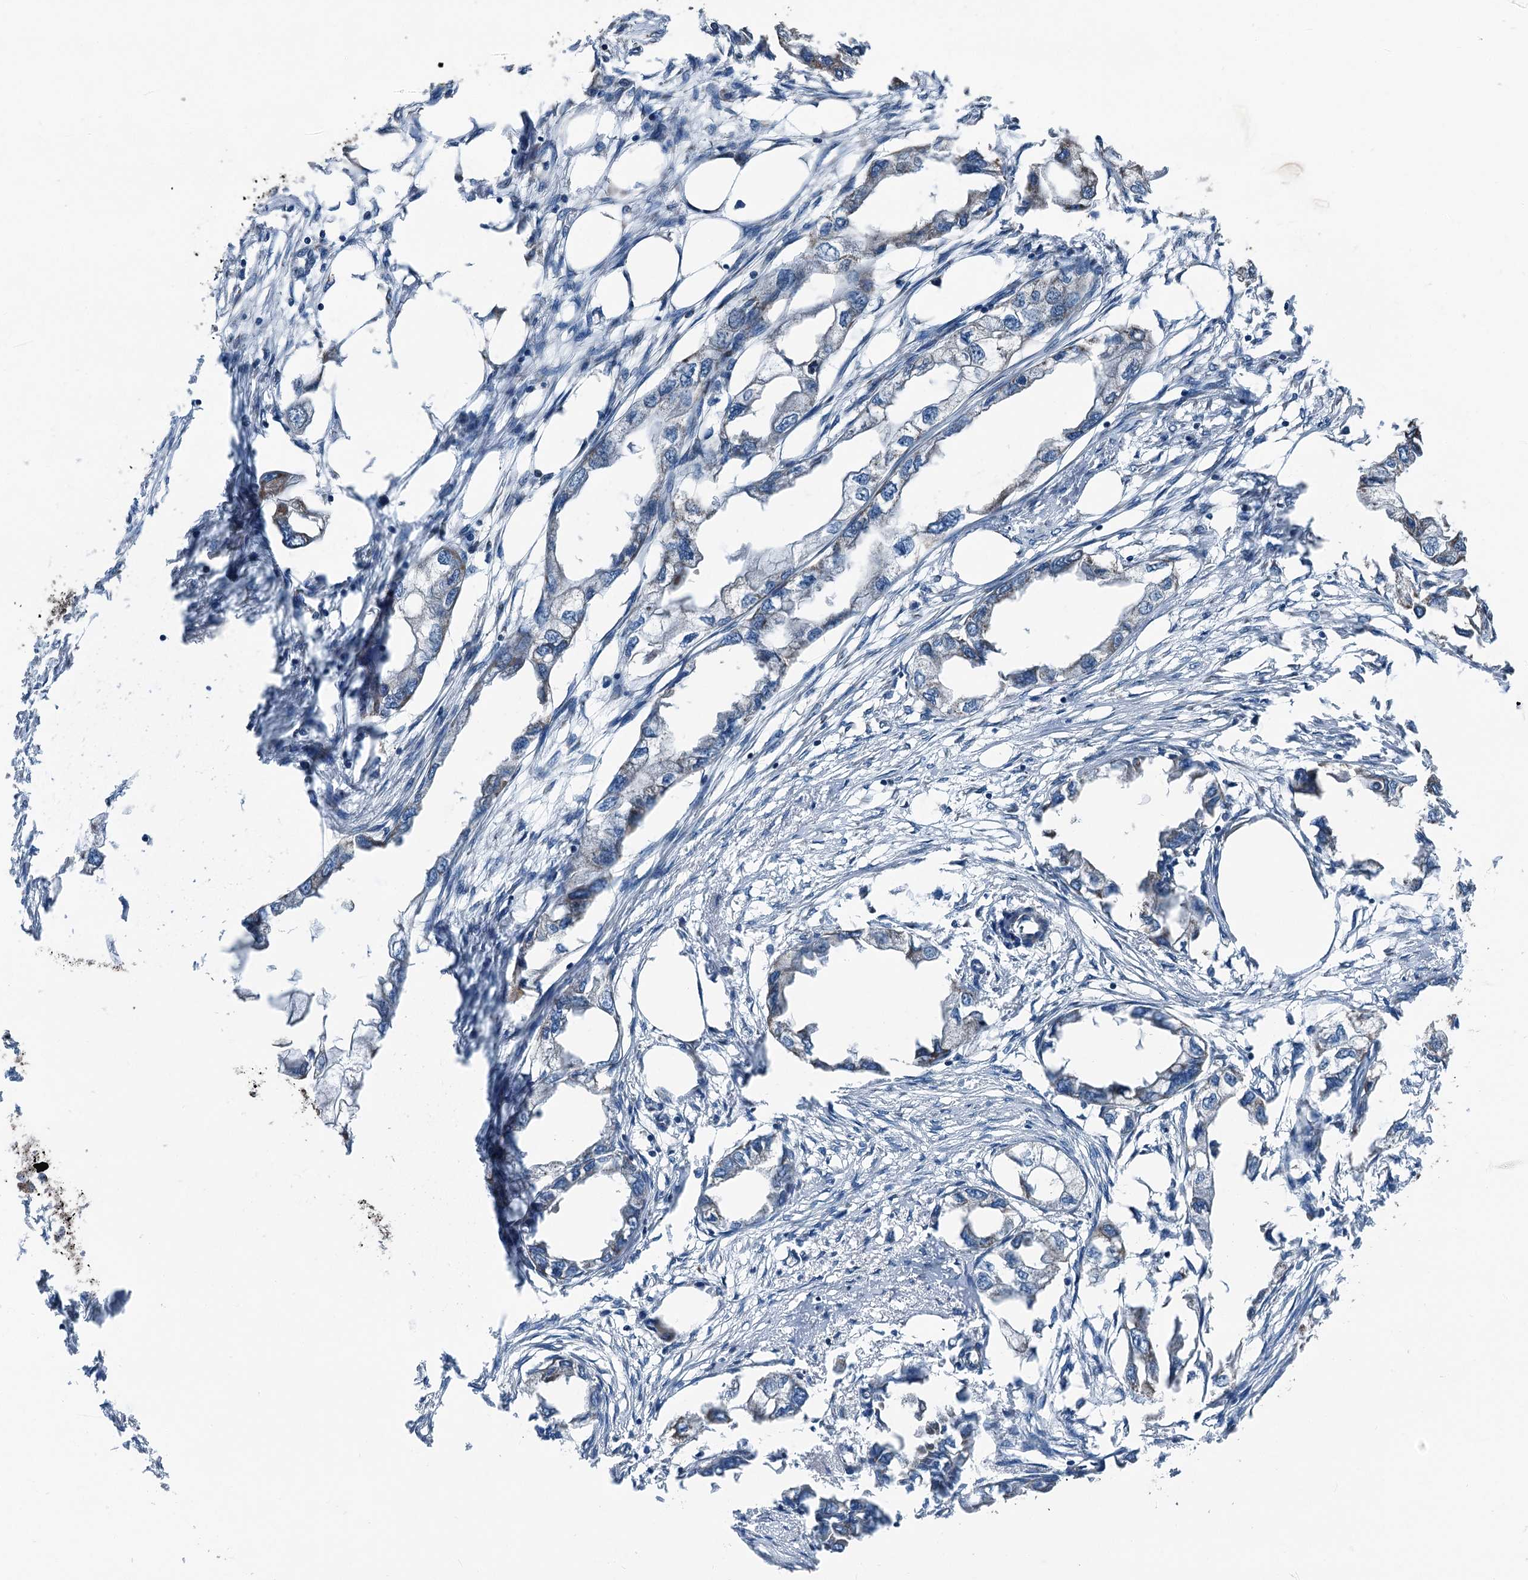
{"staining": {"intensity": "weak", "quantity": "<25%", "location": "cytoplasmic/membranous"}, "tissue": "endometrial cancer", "cell_type": "Tumor cells", "image_type": "cancer", "snomed": [{"axis": "morphology", "description": "Adenocarcinoma, NOS"}, {"axis": "morphology", "description": "Adenocarcinoma, metastatic, NOS"}, {"axis": "topography", "description": "Adipose tissue"}, {"axis": "topography", "description": "Endometrium"}], "caption": "There is no significant expression in tumor cells of endometrial cancer.", "gene": "TRPT1", "patient": {"sex": "female", "age": 67}}